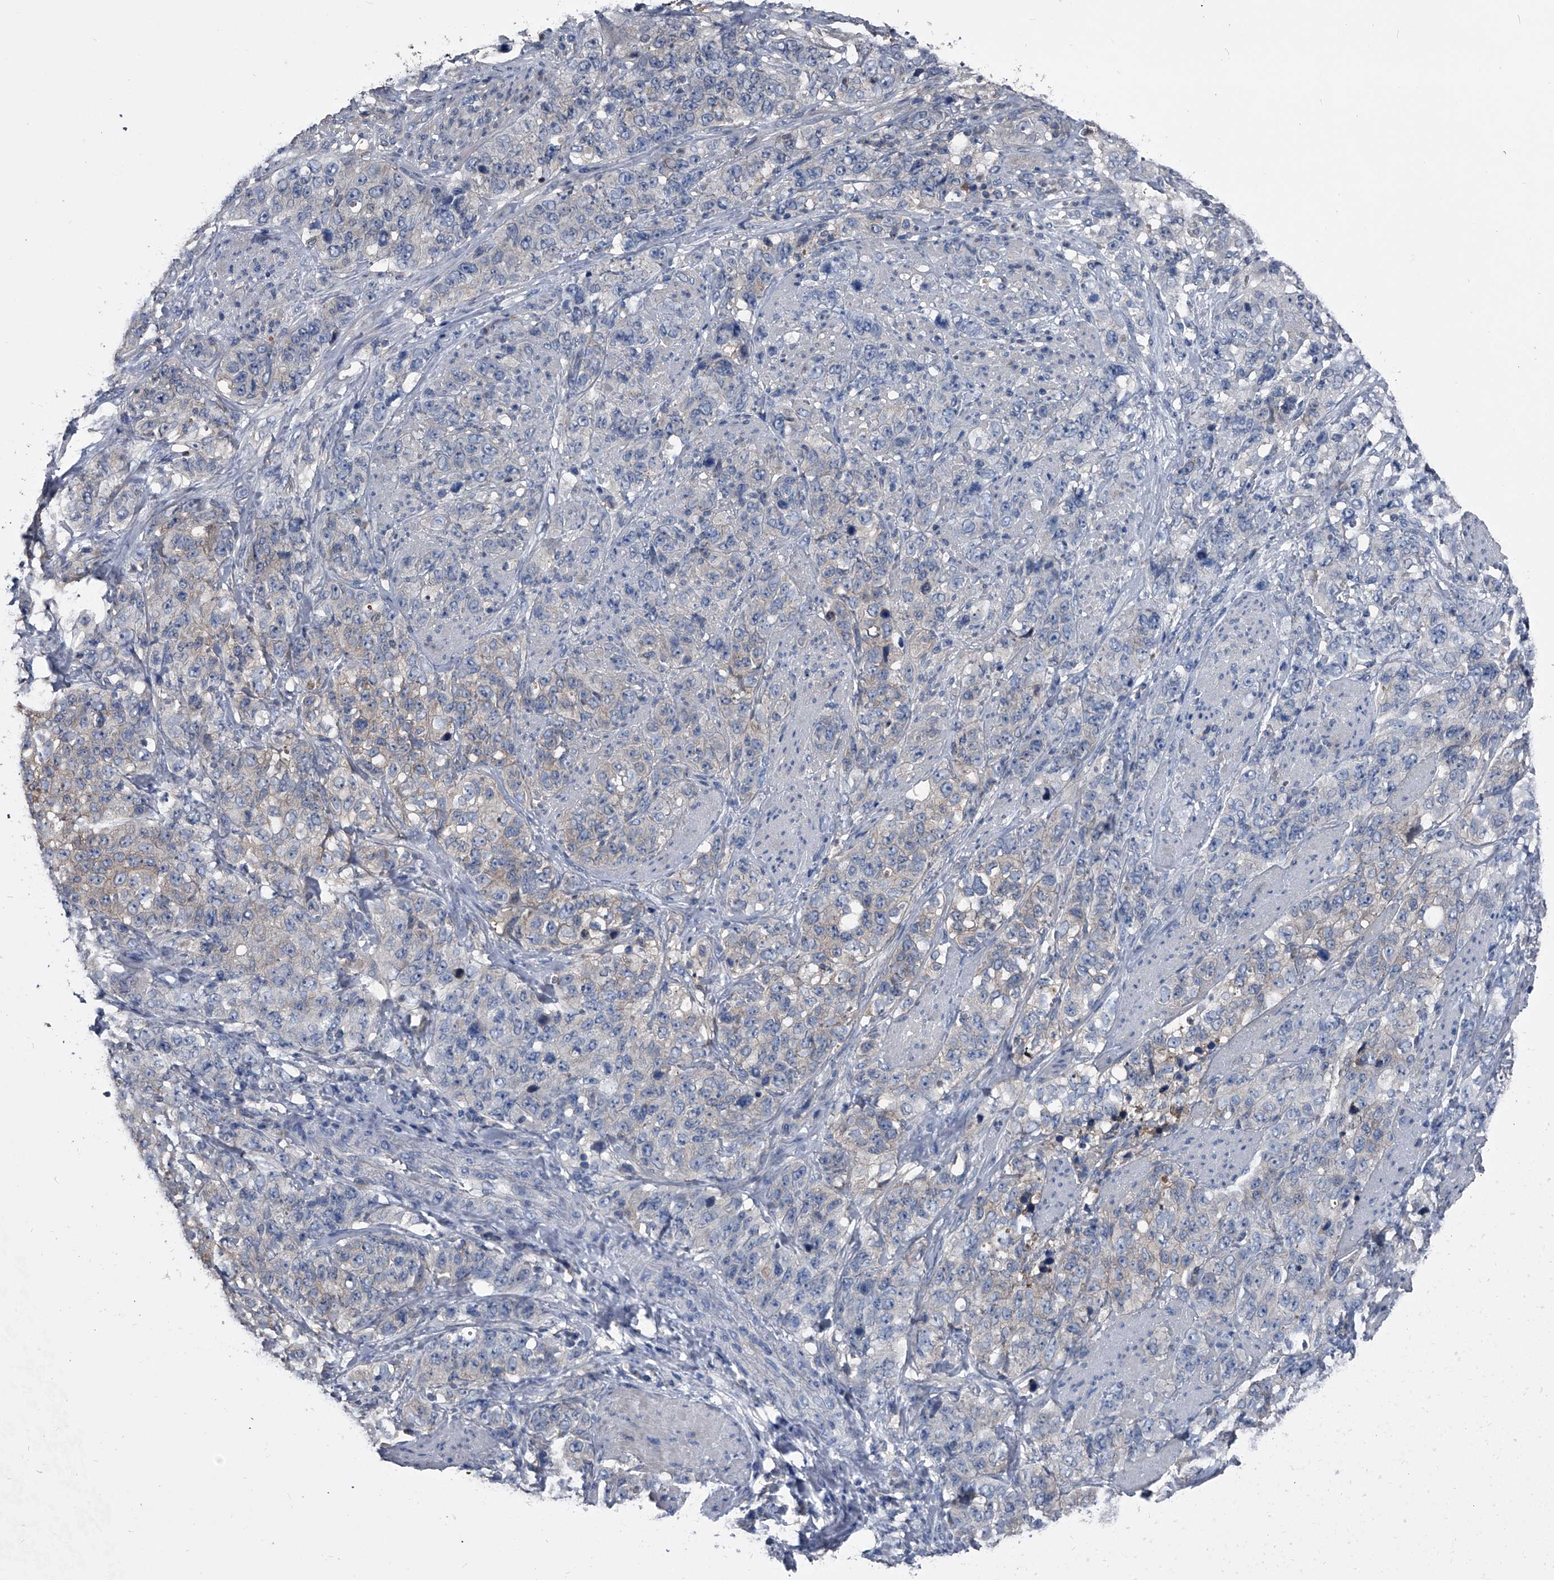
{"staining": {"intensity": "weak", "quantity": "<25%", "location": "cytoplasmic/membranous"}, "tissue": "stomach cancer", "cell_type": "Tumor cells", "image_type": "cancer", "snomed": [{"axis": "morphology", "description": "Adenocarcinoma, NOS"}, {"axis": "topography", "description": "Stomach"}], "caption": "Adenocarcinoma (stomach) stained for a protein using immunohistochemistry (IHC) reveals no positivity tumor cells.", "gene": "KIF13A", "patient": {"sex": "male", "age": 48}}